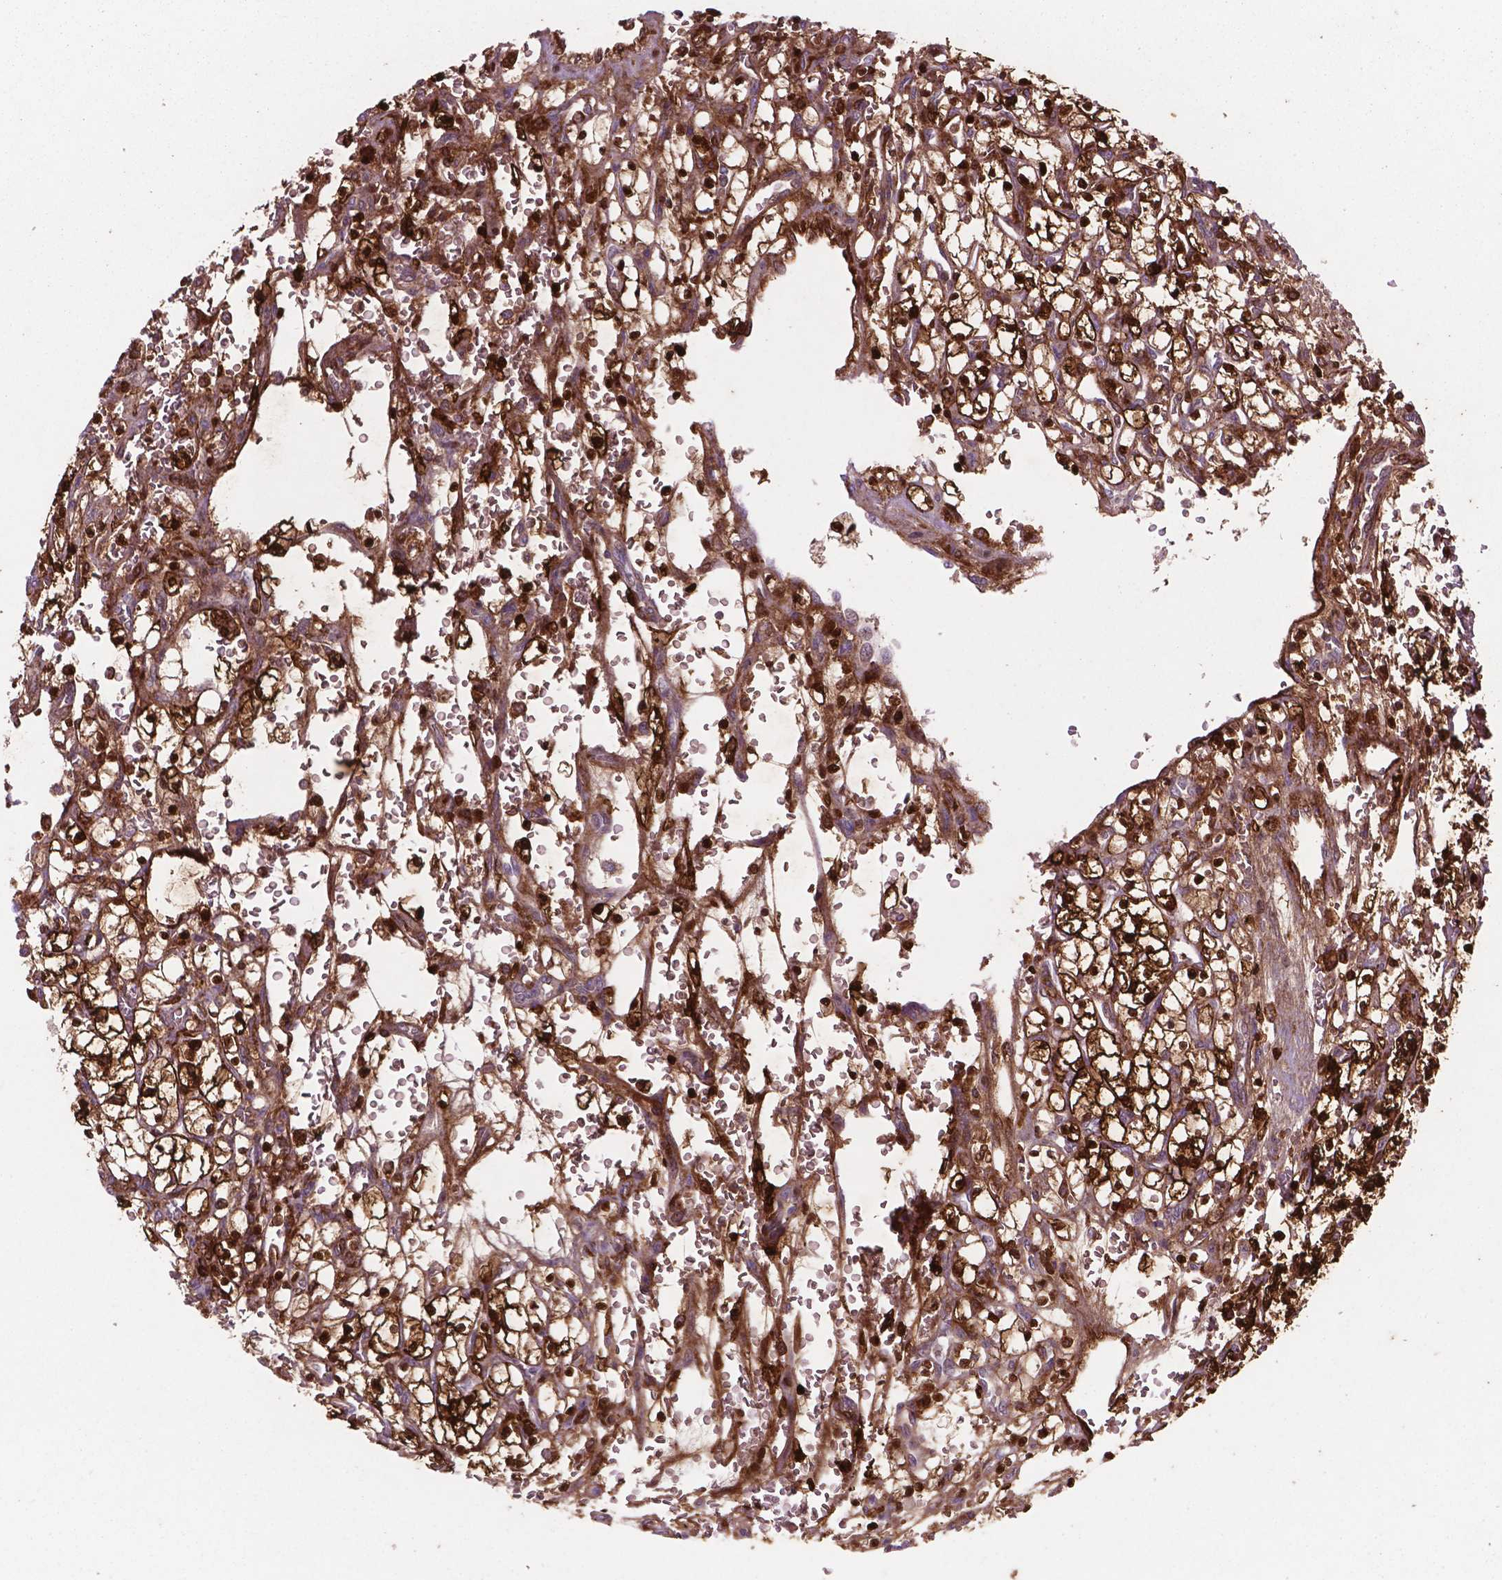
{"staining": {"intensity": "strong", "quantity": ">75%", "location": "cytoplasmic/membranous,nuclear"}, "tissue": "renal cancer", "cell_type": "Tumor cells", "image_type": "cancer", "snomed": [{"axis": "morphology", "description": "Adenocarcinoma, NOS"}, {"axis": "topography", "description": "Kidney"}], "caption": "Protein staining of renal adenocarcinoma tissue shows strong cytoplasmic/membranous and nuclear positivity in about >75% of tumor cells.", "gene": "LDHA", "patient": {"sex": "female", "age": 64}}